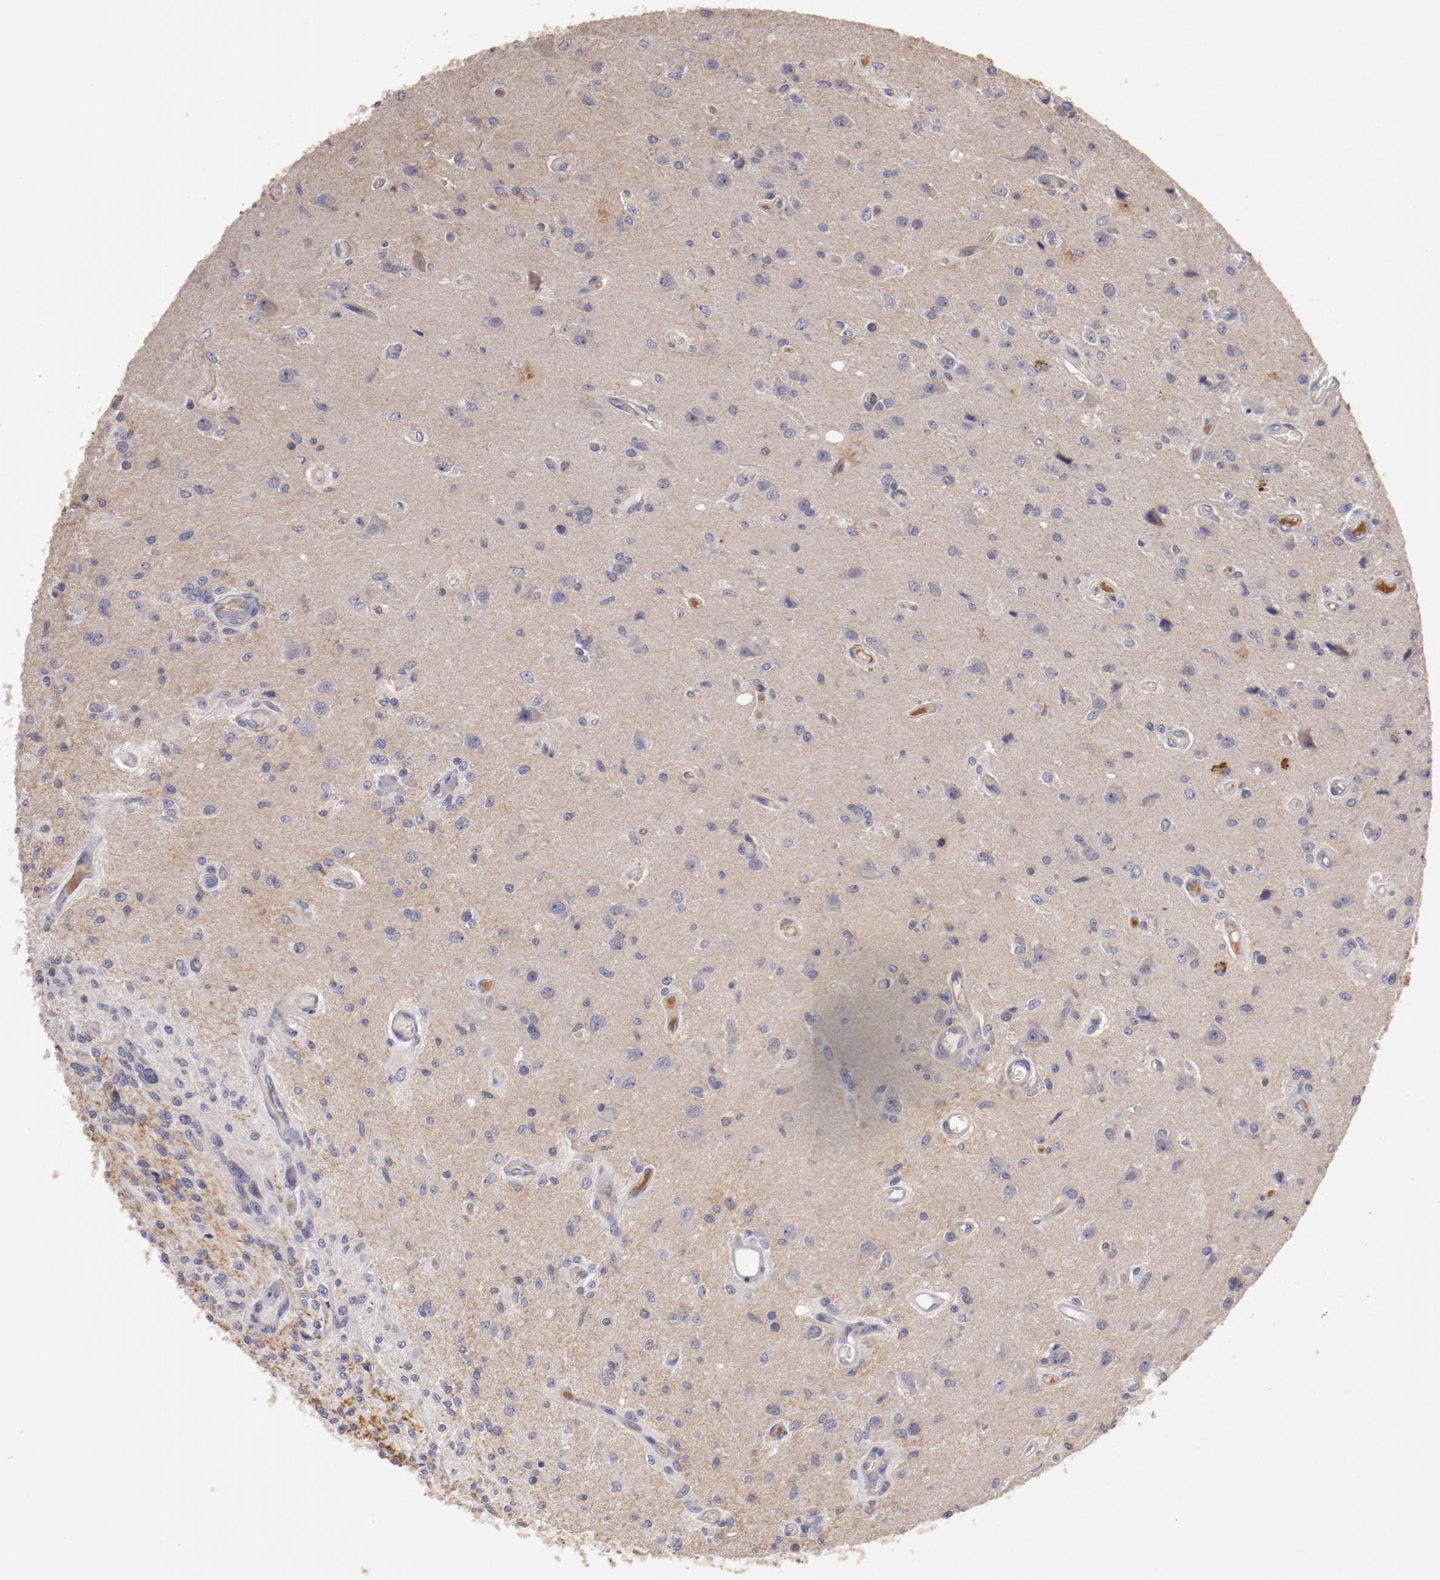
{"staining": {"intensity": "negative", "quantity": "none", "location": "none"}, "tissue": "glioma", "cell_type": "Tumor cells", "image_type": "cancer", "snomed": [{"axis": "morphology", "description": "Normal tissue, NOS"}, {"axis": "morphology", "description": "Glioma, malignant, High grade"}, {"axis": "topography", "description": "Cerebral cortex"}], "caption": "High-grade glioma (malignant) was stained to show a protein in brown. There is no significant expression in tumor cells.", "gene": "MBL2", "patient": {"sex": "male", "age": 77}}